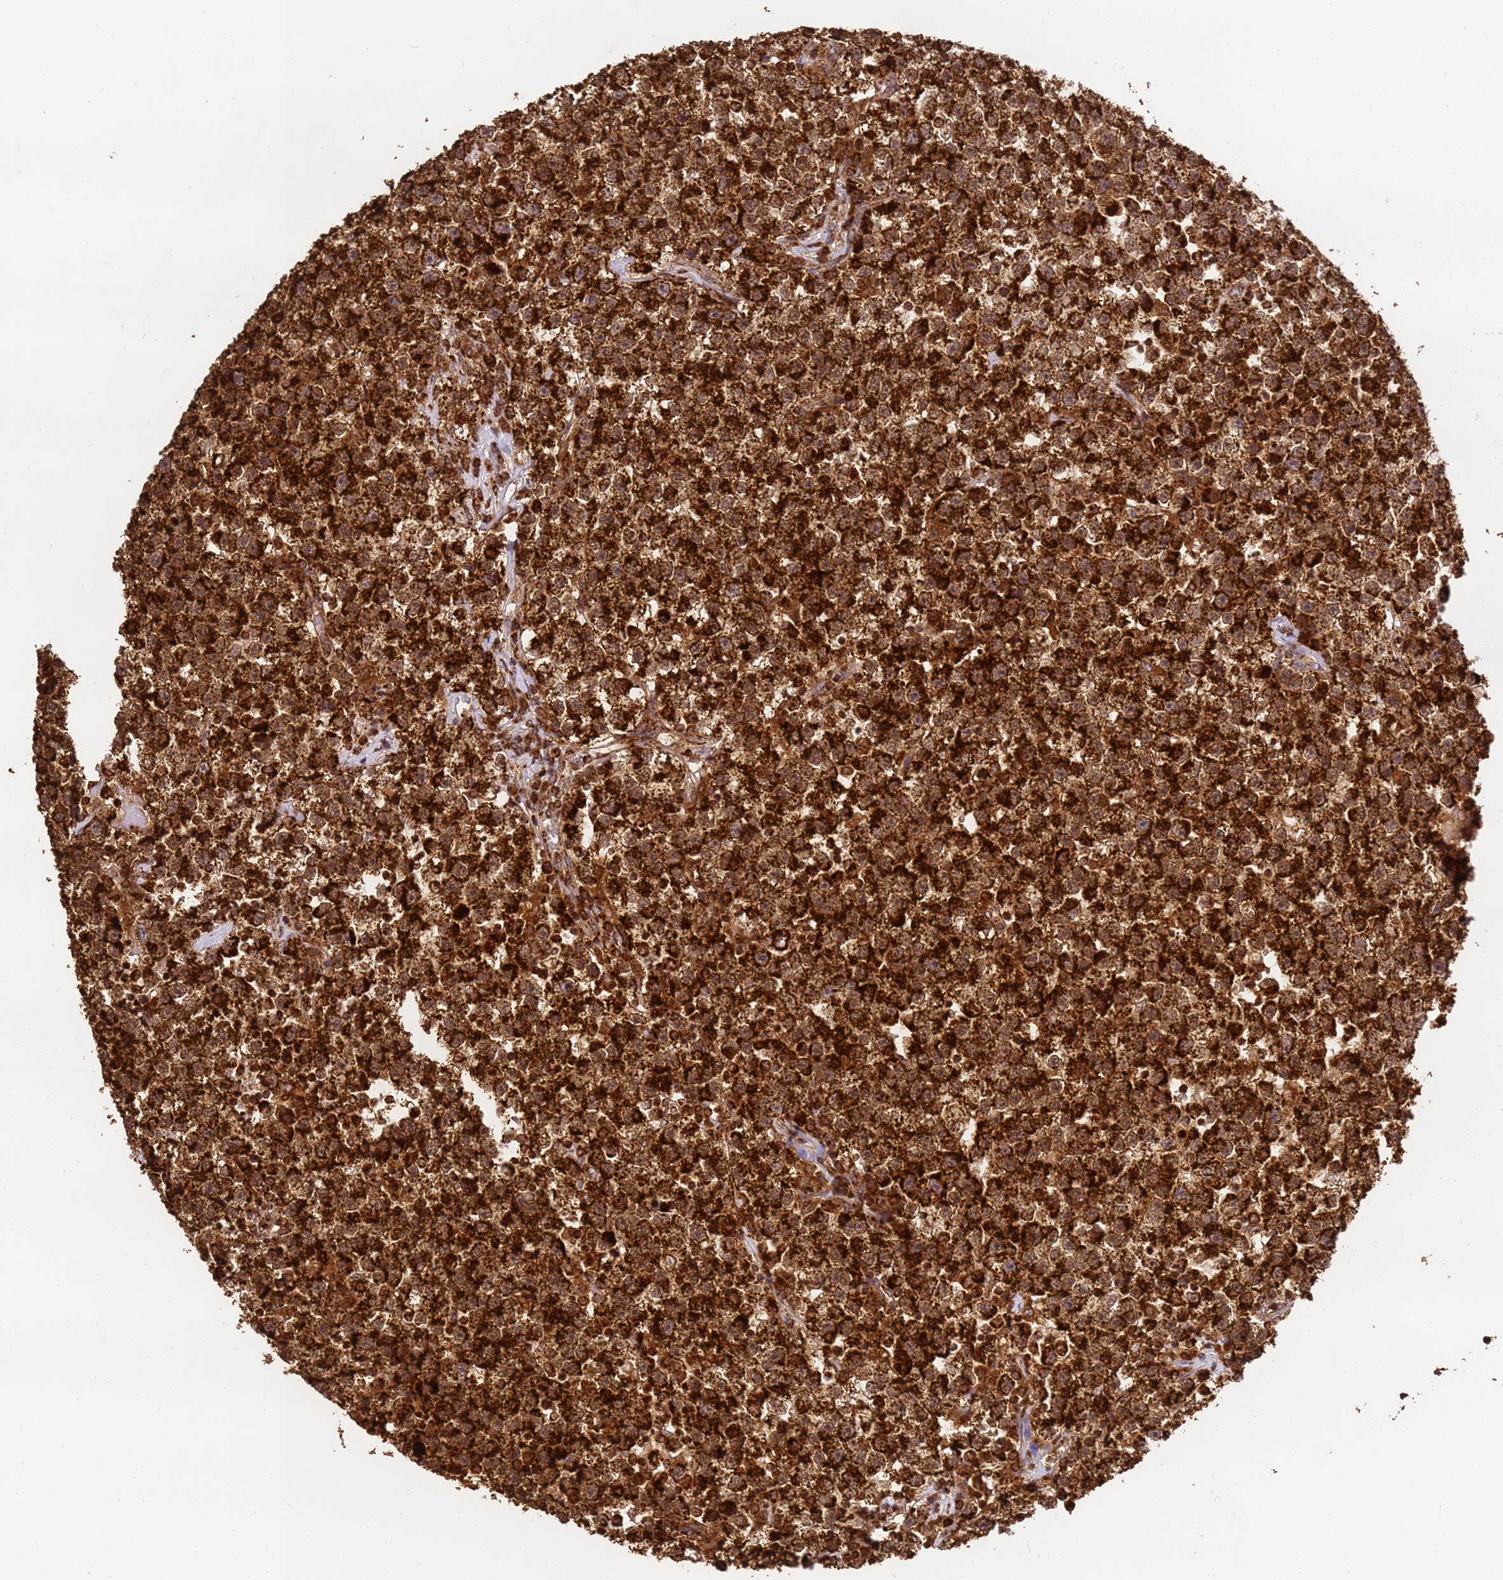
{"staining": {"intensity": "strong", "quantity": ">75%", "location": "cytoplasmic/membranous"}, "tissue": "testis cancer", "cell_type": "Tumor cells", "image_type": "cancer", "snomed": [{"axis": "morphology", "description": "Seminoma, NOS"}, {"axis": "topography", "description": "Testis"}], "caption": "Tumor cells demonstrate high levels of strong cytoplasmic/membranous staining in about >75% of cells in testis cancer (seminoma).", "gene": "HSPE1", "patient": {"sex": "male", "age": 22}}